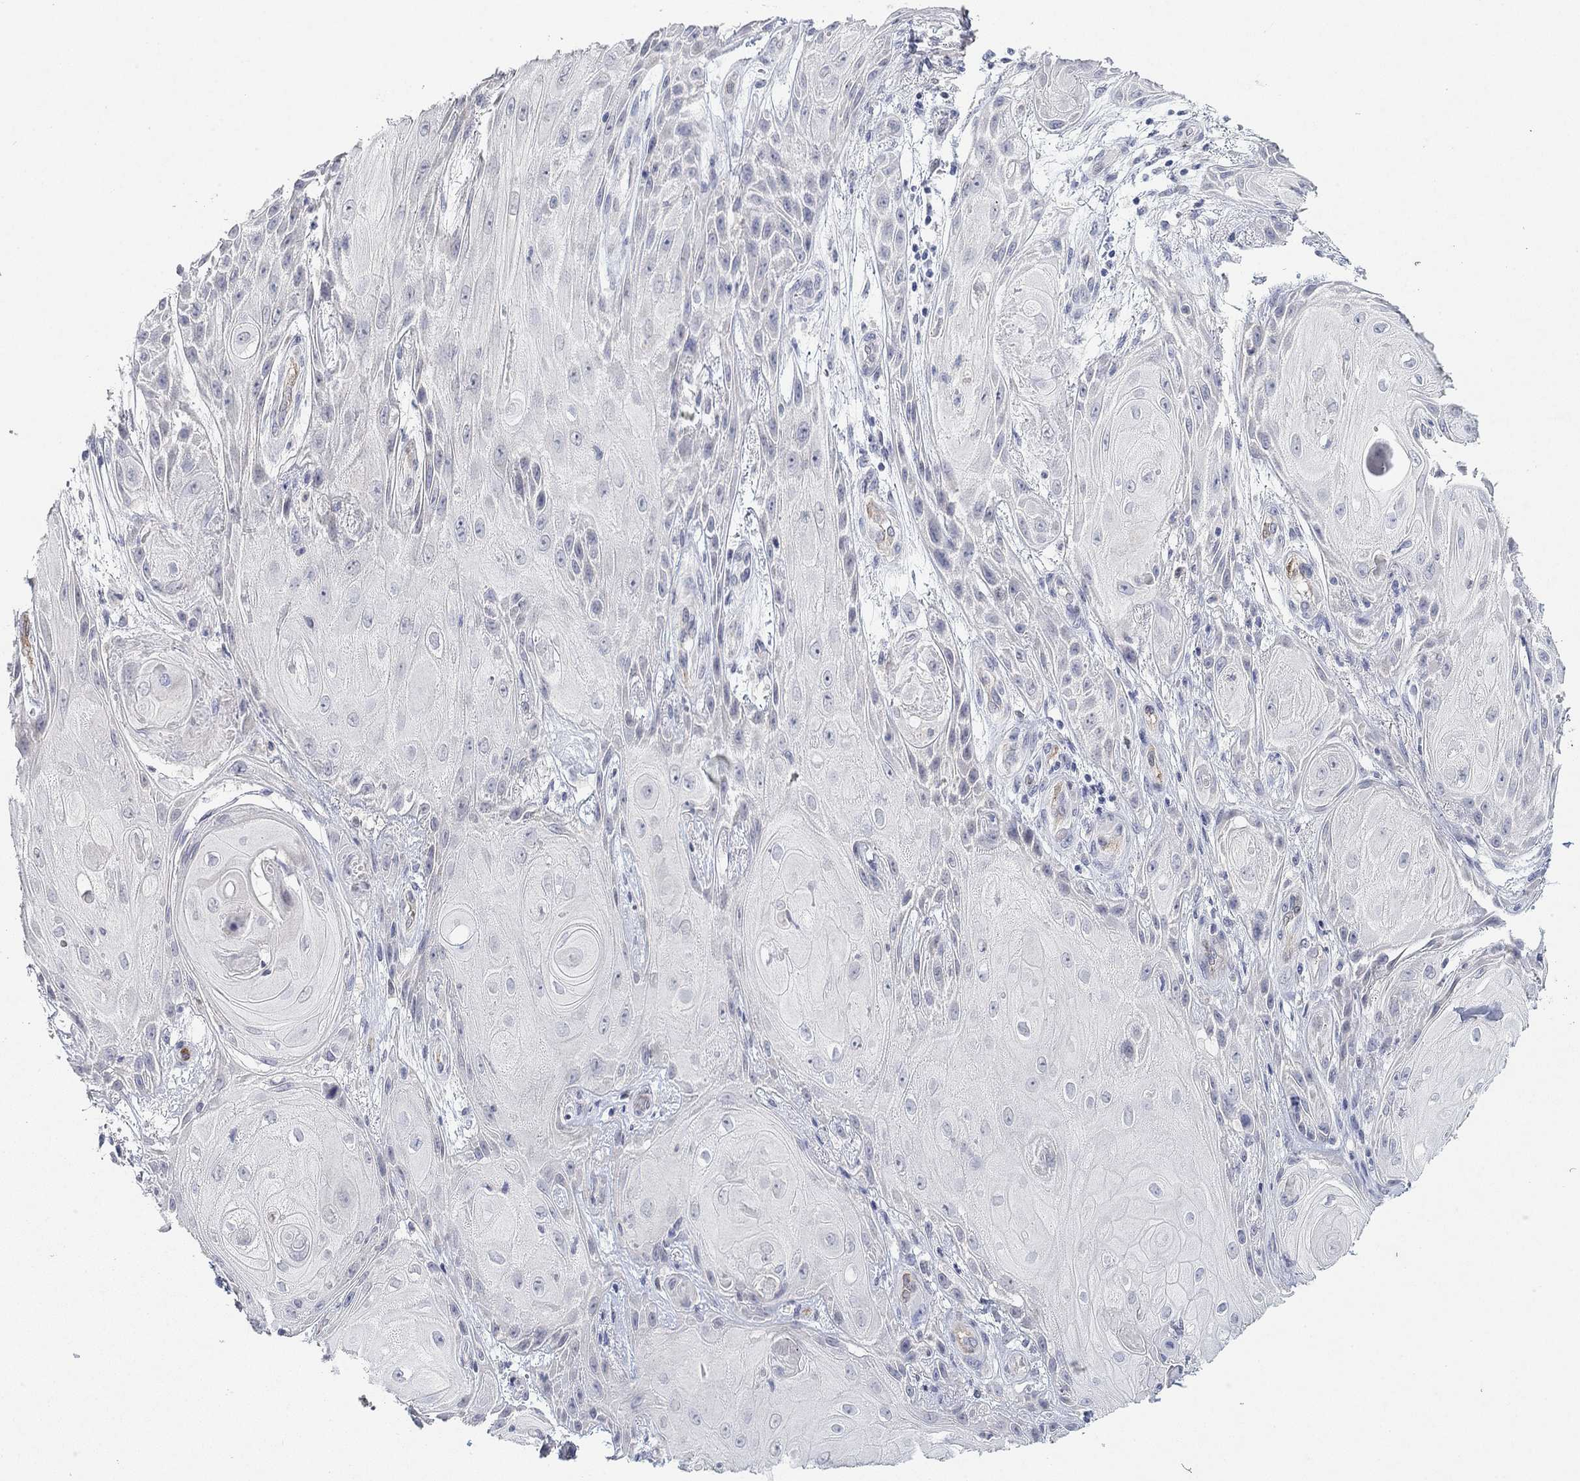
{"staining": {"intensity": "negative", "quantity": "none", "location": "none"}, "tissue": "skin cancer", "cell_type": "Tumor cells", "image_type": "cancer", "snomed": [{"axis": "morphology", "description": "Squamous cell carcinoma, NOS"}, {"axis": "topography", "description": "Skin"}], "caption": "Tumor cells are negative for protein expression in human skin cancer.", "gene": "VAT1L", "patient": {"sex": "male", "age": 62}}